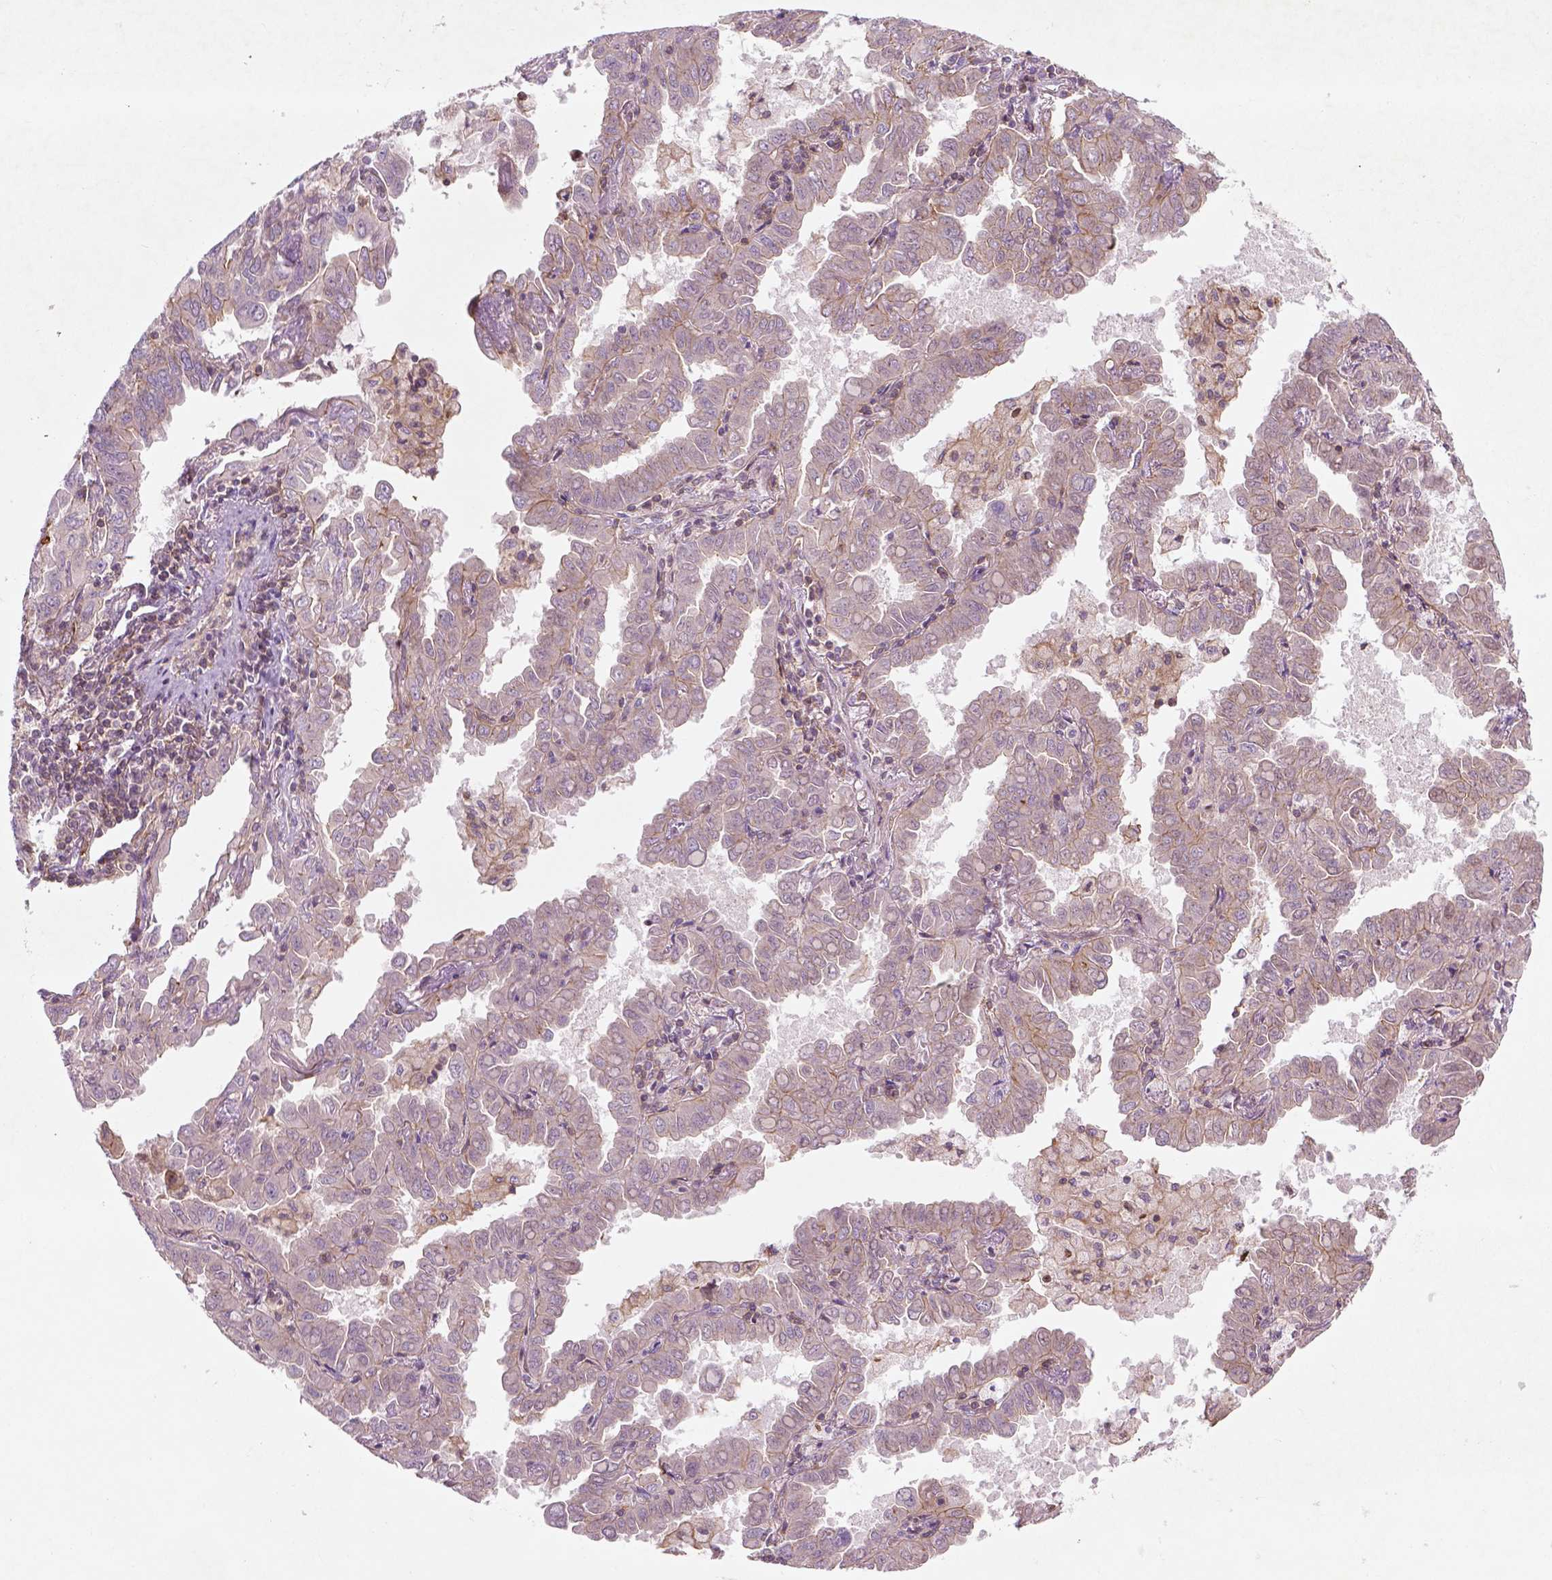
{"staining": {"intensity": "weak", "quantity": "<25%", "location": "cytoplasmic/membranous"}, "tissue": "lung cancer", "cell_type": "Tumor cells", "image_type": "cancer", "snomed": [{"axis": "morphology", "description": "Adenocarcinoma, NOS"}, {"axis": "topography", "description": "Lung"}], "caption": "An image of human lung cancer is negative for staining in tumor cells. The staining was performed using DAB (3,3'-diaminobenzidine) to visualize the protein expression in brown, while the nuclei were stained in blue with hematoxylin (Magnification: 20x).", "gene": "TCHP", "patient": {"sex": "male", "age": 64}}